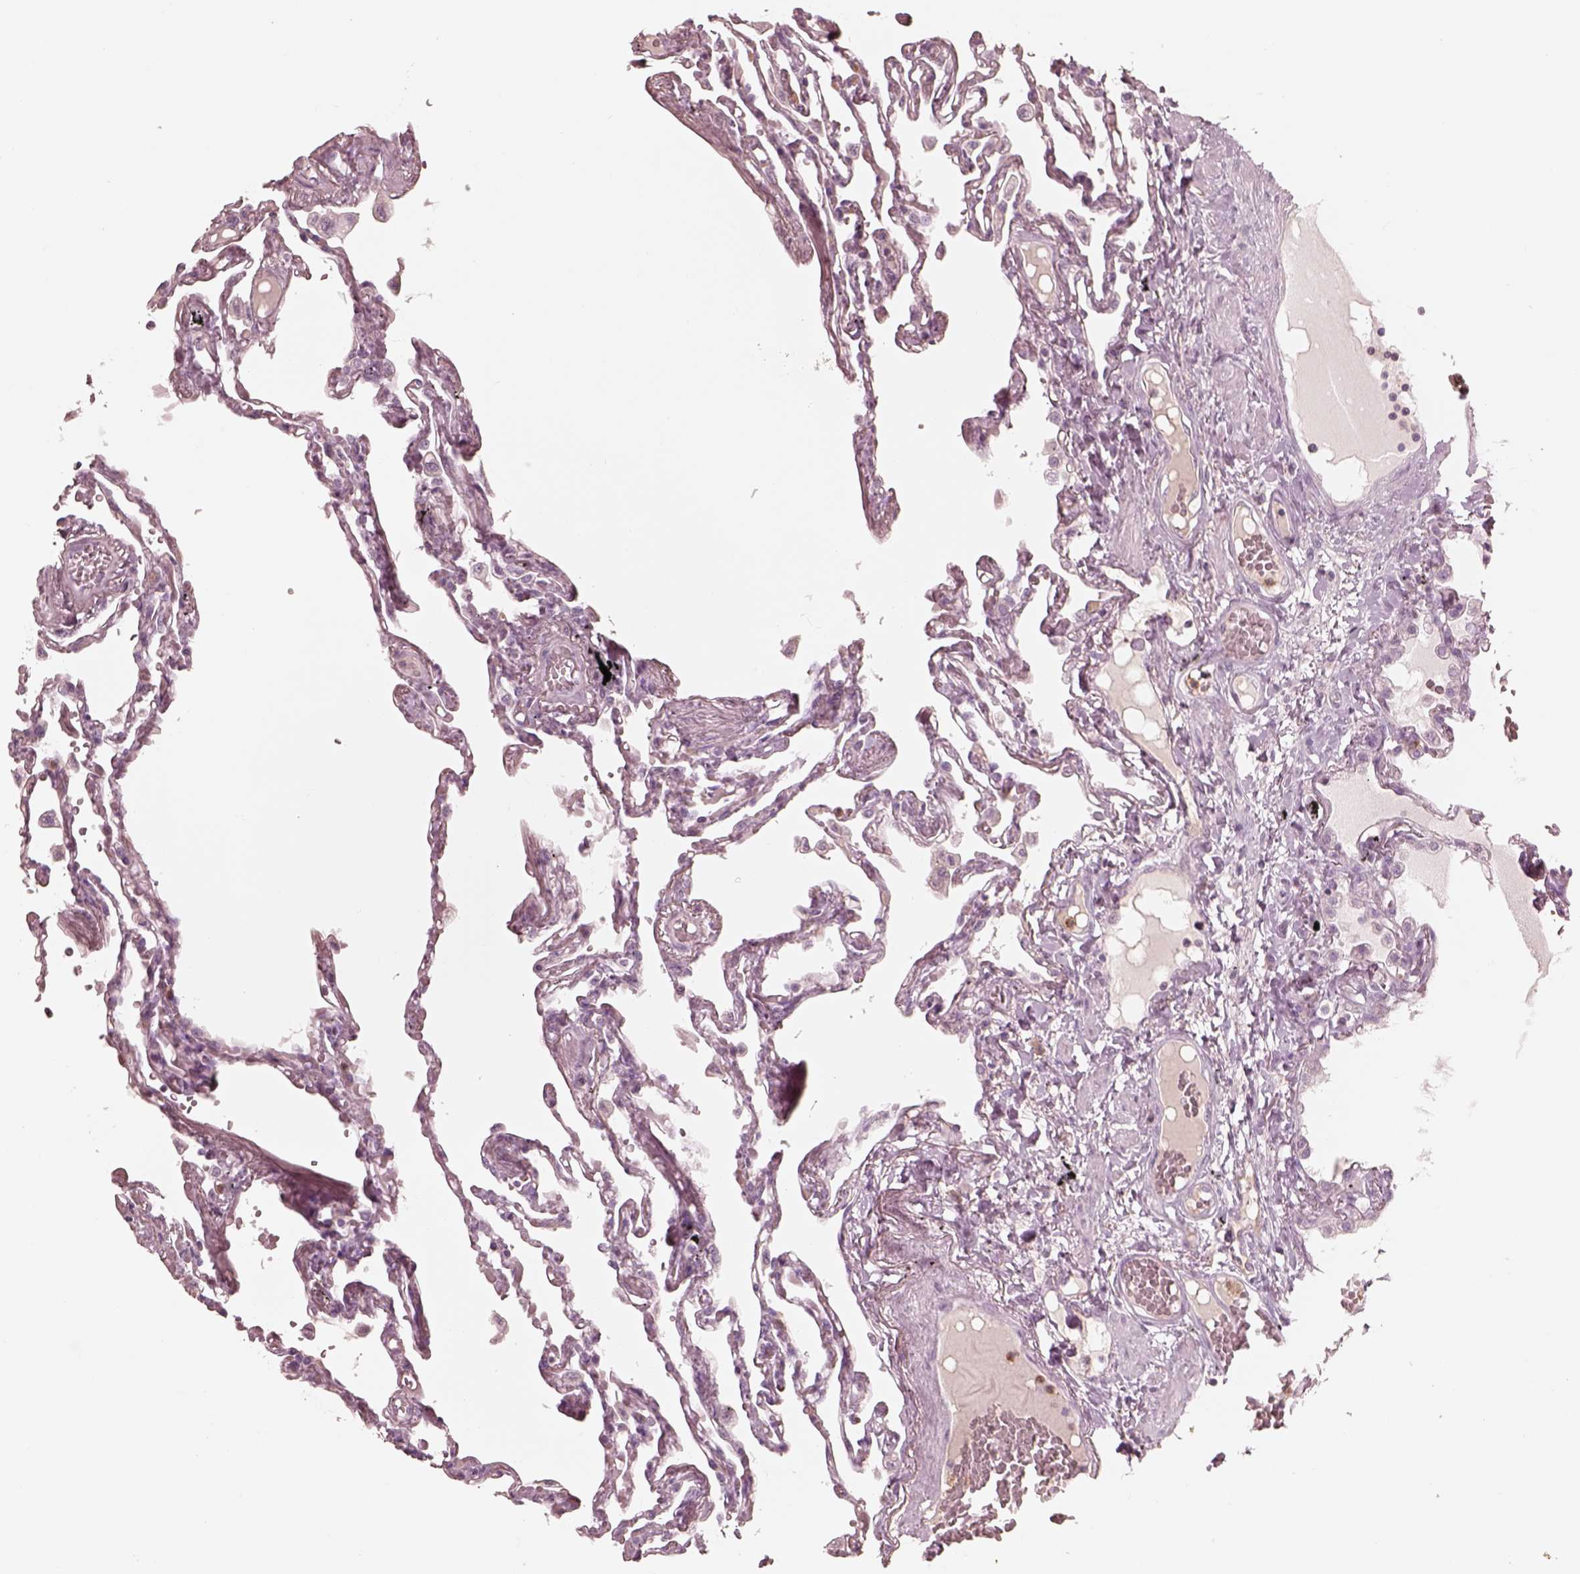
{"staining": {"intensity": "negative", "quantity": "none", "location": "none"}, "tissue": "lung", "cell_type": "Alveolar cells", "image_type": "normal", "snomed": [{"axis": "morphology", "description": "Normal tissue, NOS"}, {"axis": "morphology", "description": "Adenocarcinoma, NOS"}, {"axis": "topography", "description": "Cartilage tissue"}, {"axis": "topography", "description": "Lung"}], "caption": "High magnification brightfield microscopy of unremarkable lung stained with DAB (brown) and counterstained with hematoxylin (blue): alveolar cells show no significant staining.", "gene": "GPRIN1", "patient": {"sex": "female", "age": 67}}